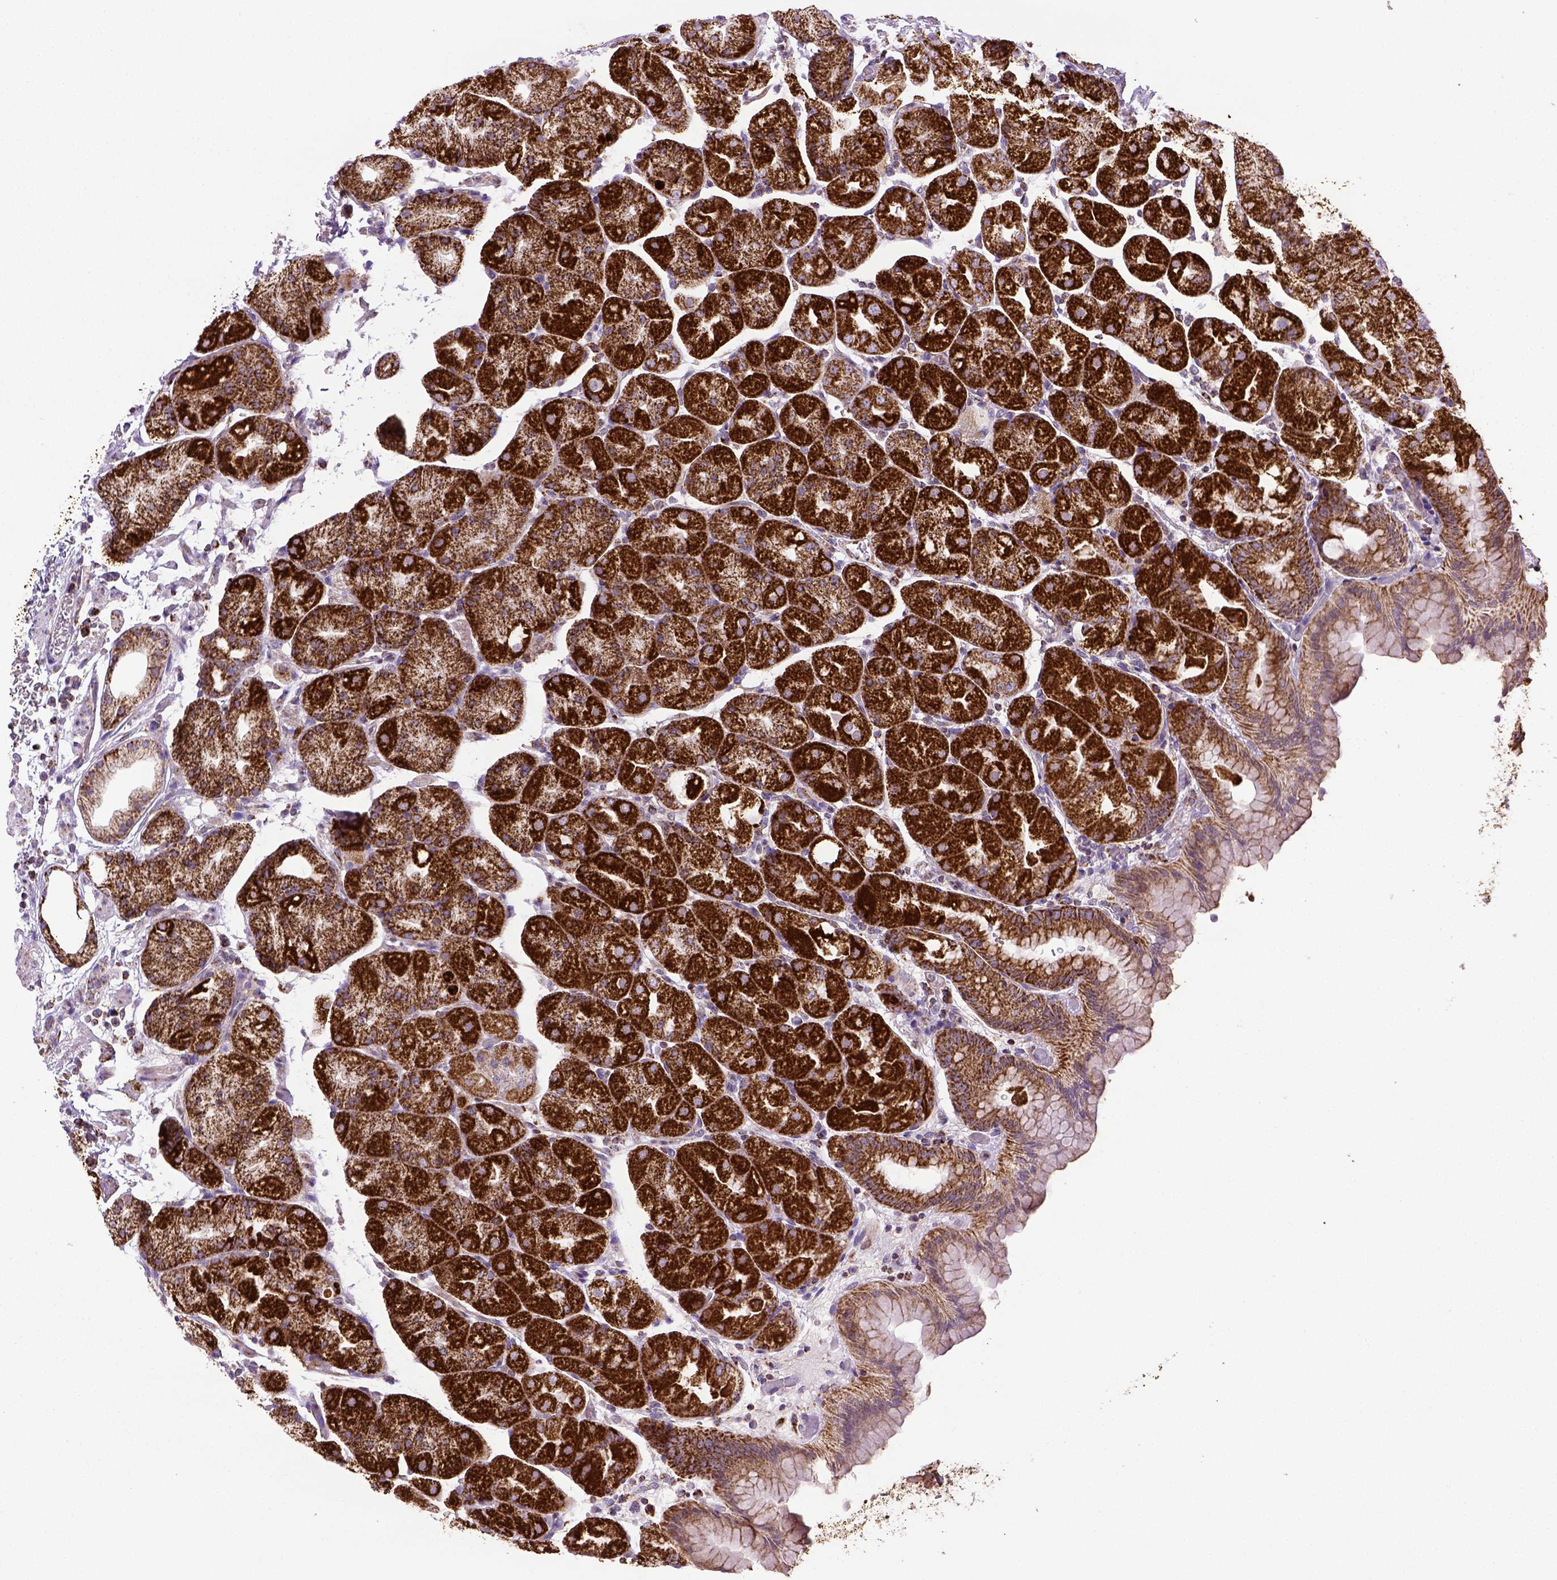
{"staining": {"intensity": "strong", "quantity": ">75%", "location": "cytoplasmic/membranous"}, "tissue": "stomach", "cell_type": "Glandular cells", "image_type": "normal", "snomed": [{"axis": "morphology", "description": "Normal tissue, NOS"}, {"axis": "topography", "description": "Stomach, upper"}, {"axis": "topography", "description": "Stomach"}, {"axis": "topography", "description": "Stomach, lower"}], "caption": "Stomach was stained to show a protein in brown. There is high levels of strong cytoplasmic/membranous expression in approximately >75% of glandular cells. Immunohistochemistry (ihc) stains the protein of interest in brown and the nuclei are stained blue.", "gene": "MT", "patient": {"sex": "male", "age": 62}}